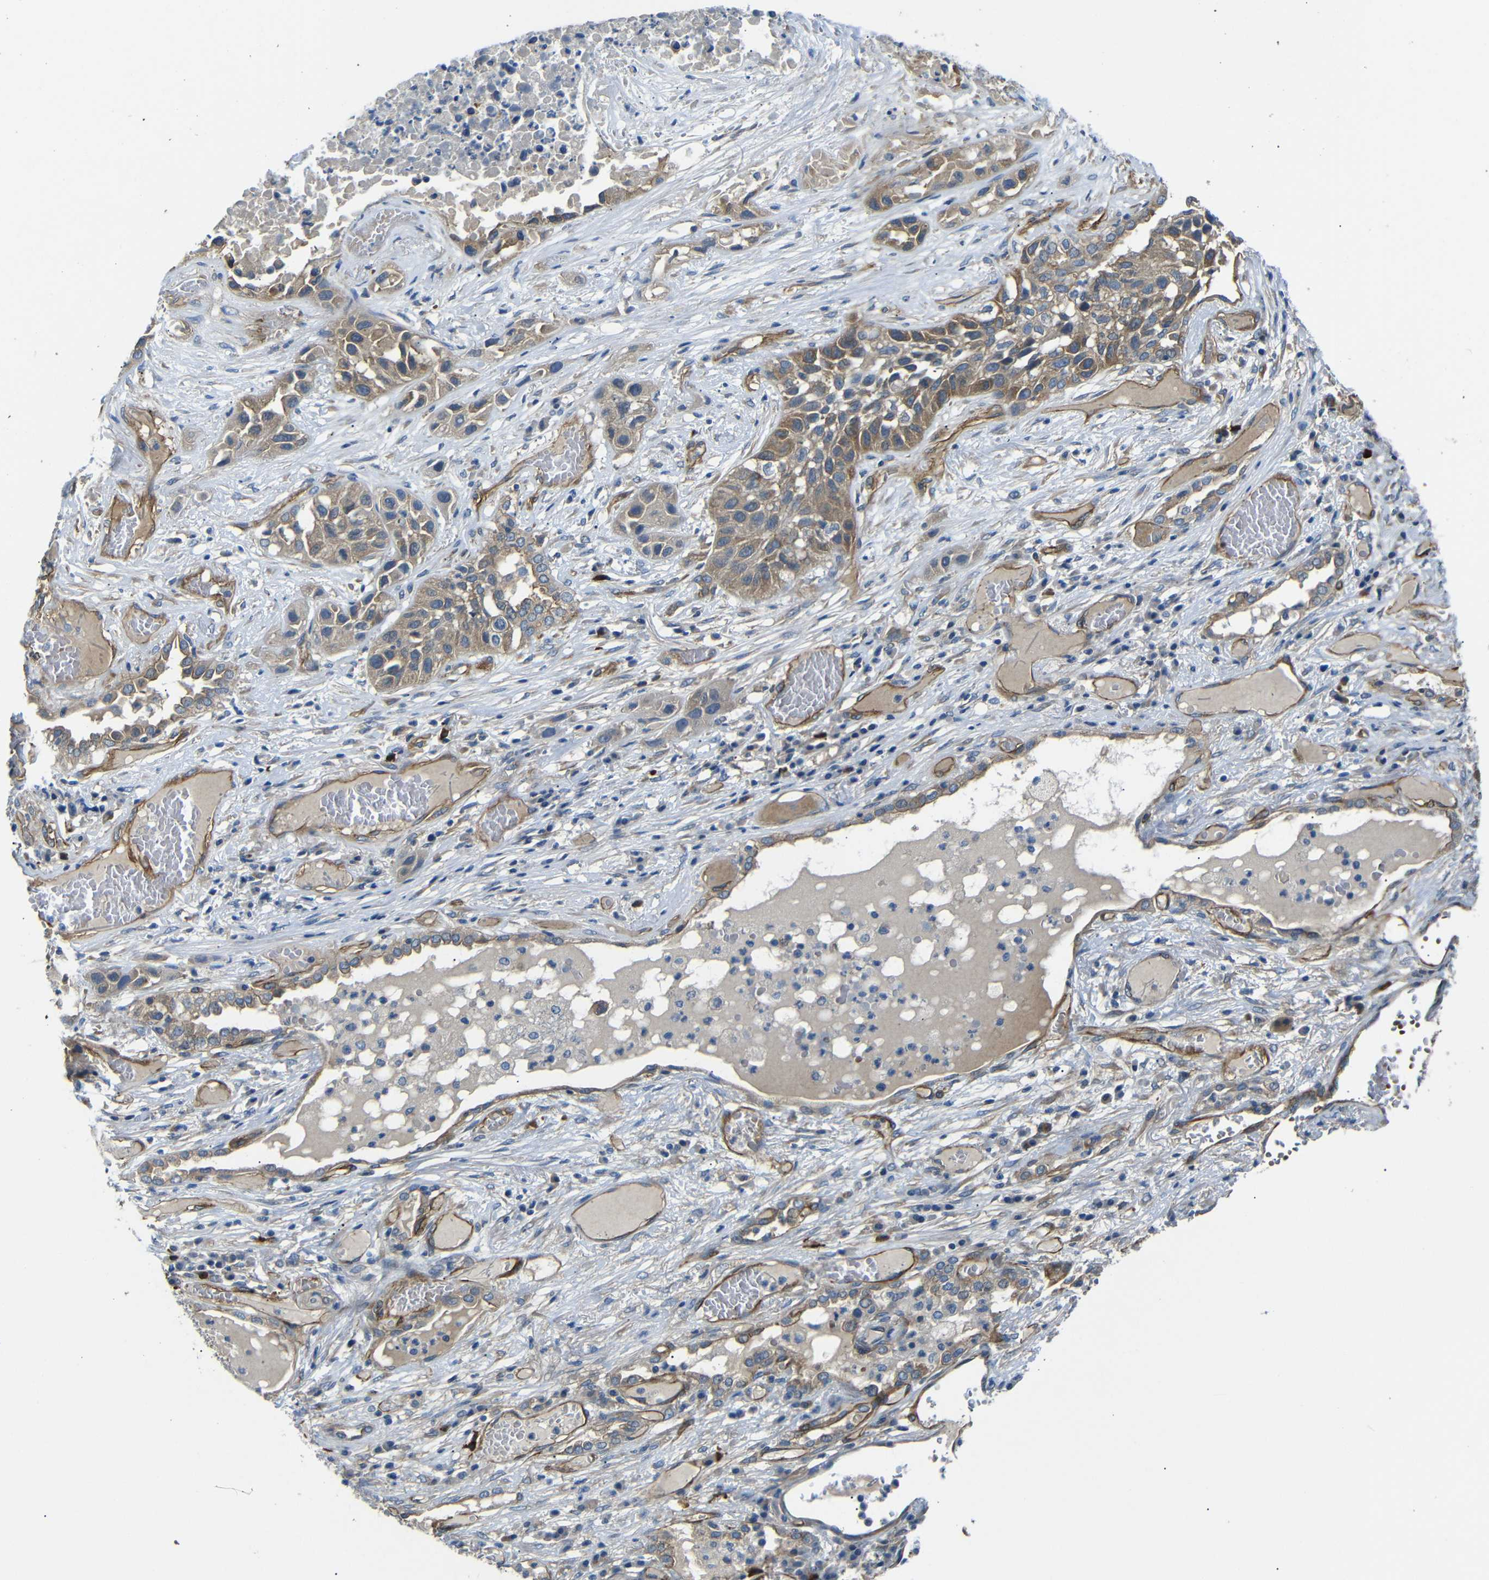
{"staining": {"intensity": "moderate", "quantity": ">75%", "location": "cytoplasmic/membranous"}, "tissue": "lung cancer", "cell_type": "Tumor cells", "image_type": "cancer", "snomed": [{"axis": "morphology", "description": "Squamous cell carcinoma, NOS"}, {"axis": "topography", "description": "Lung"}], "caption": "Lung squamous cell carcinoma stained with DAB (3,3'-diaminobenzidine) IHC exhibits medium levels of moderate cytoplasmic/membranous positivity in about >75% of tumor cells.", "gene": "MYO1B", "patient": {"sex": "male", "age": 71}}